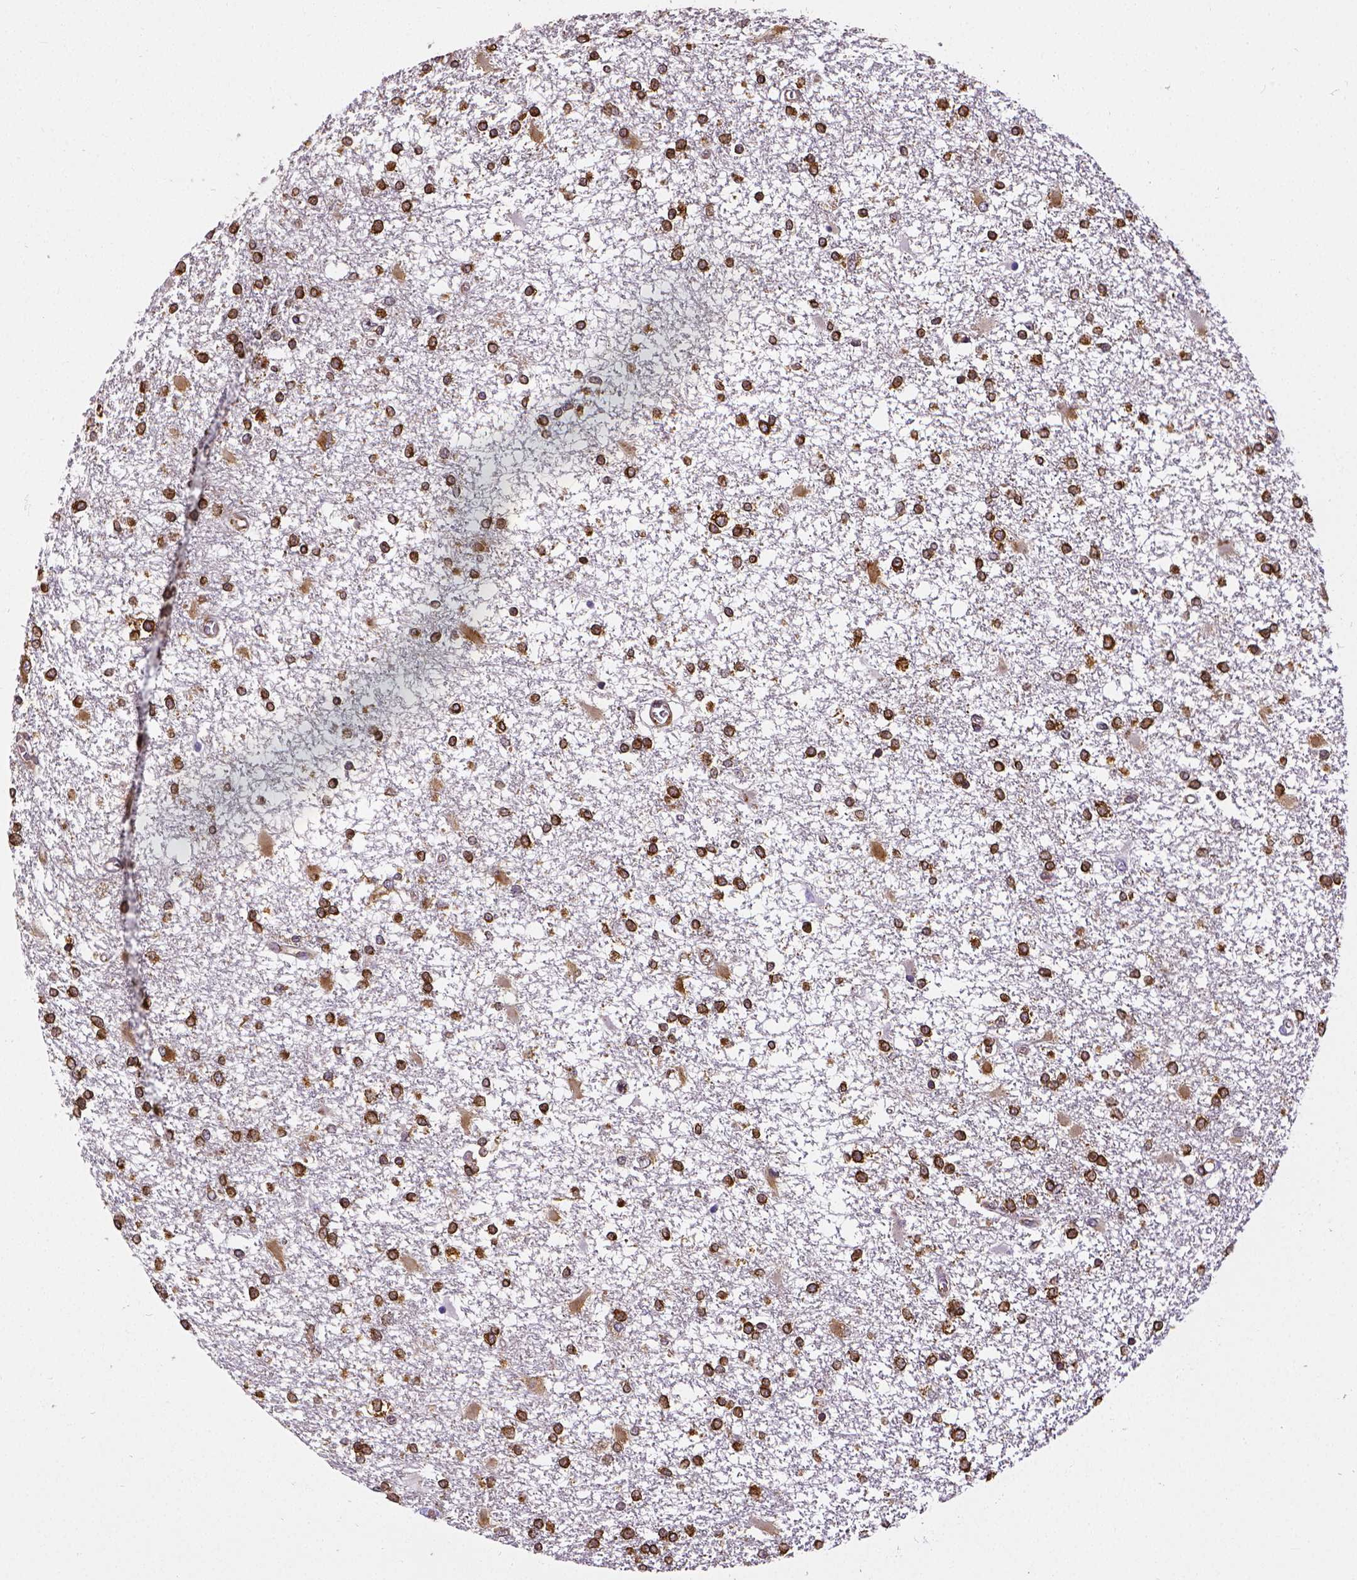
{"staining": {"intensity": "strong", "quantity": ">75%", "location": "cytoplasmic/membranous"}, "tissue": "glioma", "cell_type": "Tumor cells", "image_type": "cancer", "snomed": [{"axis": "morphology", "description": "Glioma, malignant, High grade"}, {"axis": "topography", "description": "Cerebral cortex"}], "caption": "Tumor cells reveal high levels of strong cytoplasmic/membranous expression in approximately >75% of cells in malignant glioma (high-grade).", "gene": "MTDH", "patient": {"sex": "male", "age": 79}}